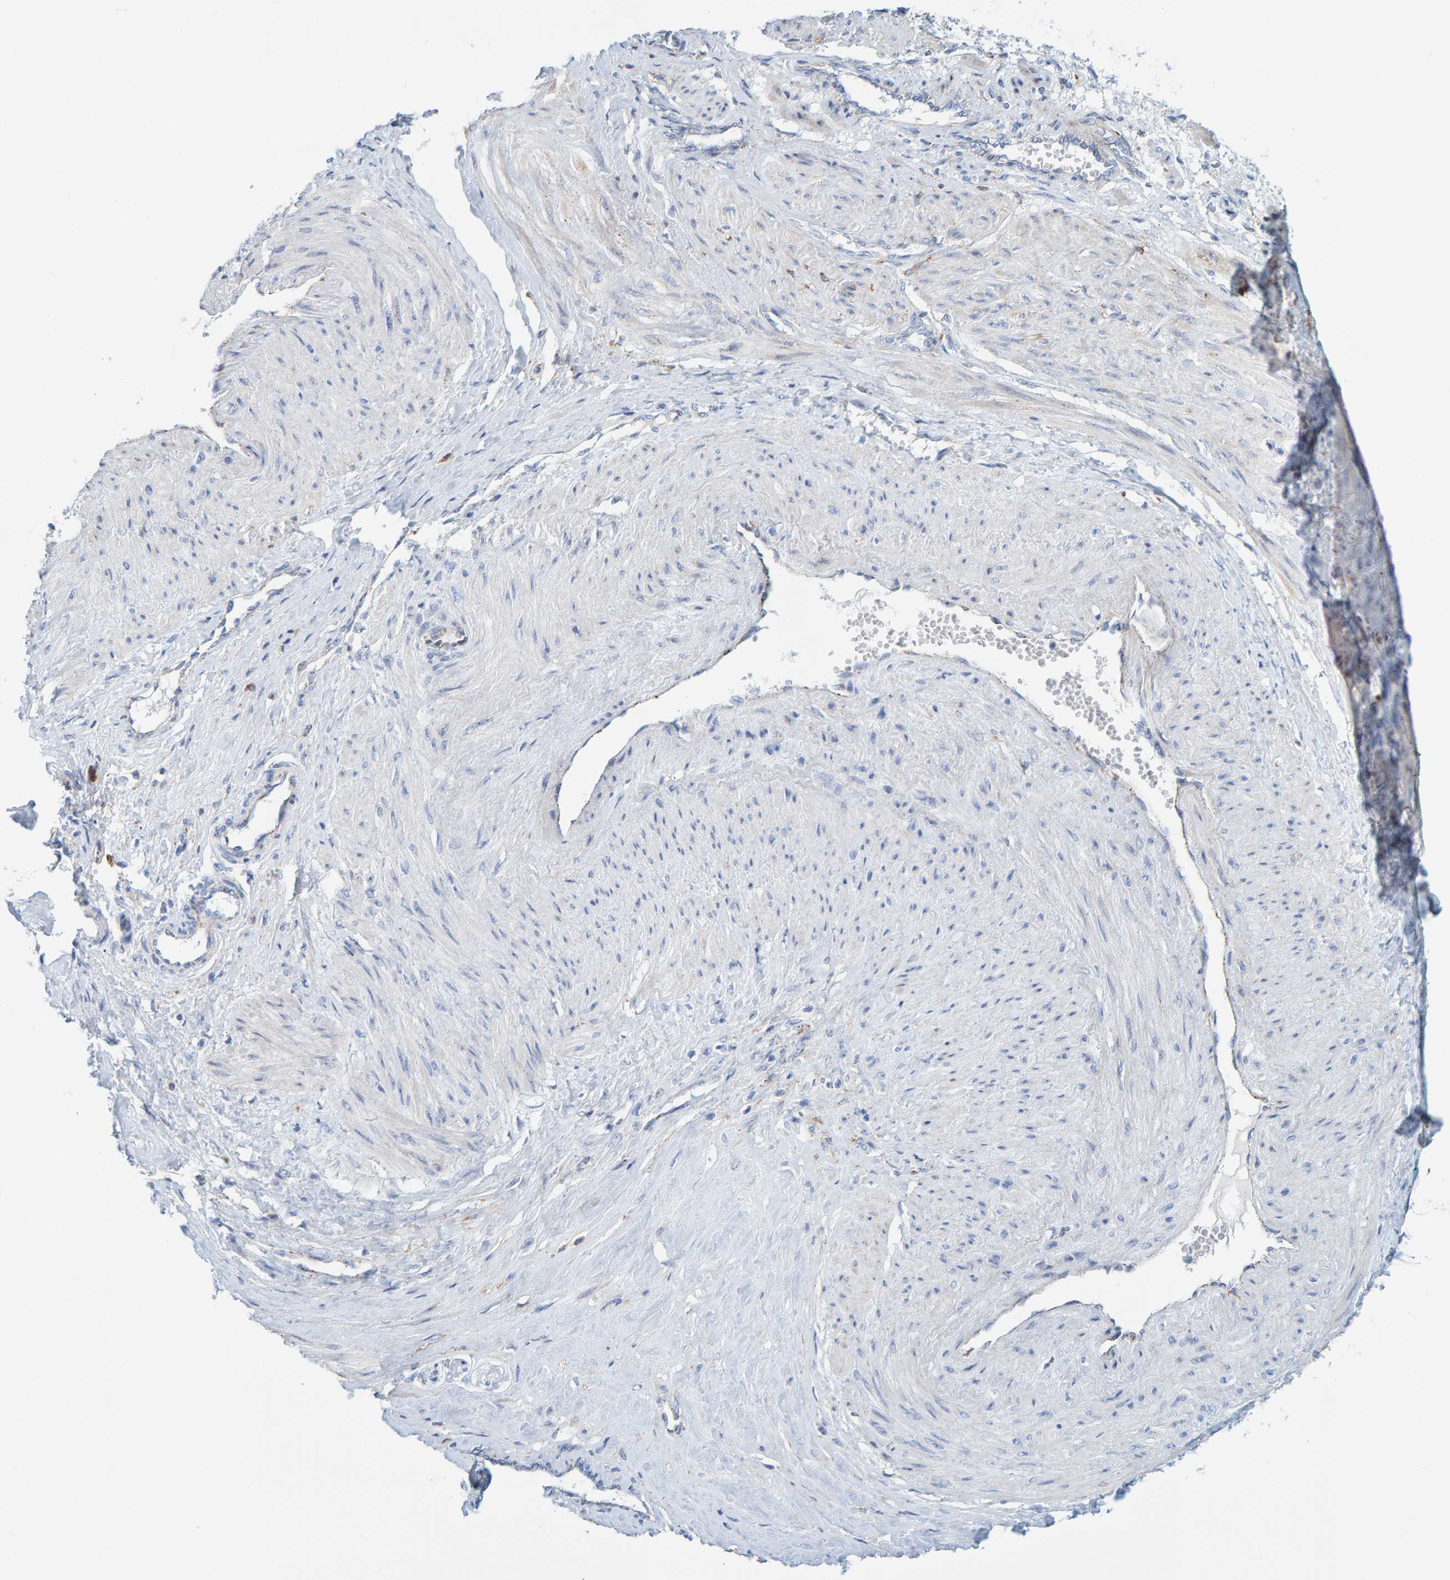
{"staining": {"intensity": "weak", "quantity": "<25%", "location": "cytoplasmic/membranous"}, "tissue": "smooth muscle", "cell_type": "Smooth muscle cells", "image_type": "normal", "snomed": [{"axis": "morphology", "description": "Normal tissue, NOS"}, {"axis": "topography", "description": "Endometrium"}], "caption": "Immunohistochemistry image of unremarkable smooth muscle stained for a protein (brown), which reveals no expression in smooth muscle cells.", "gene": "BIN3", "patient": {"sex": "female", "age": 33}}